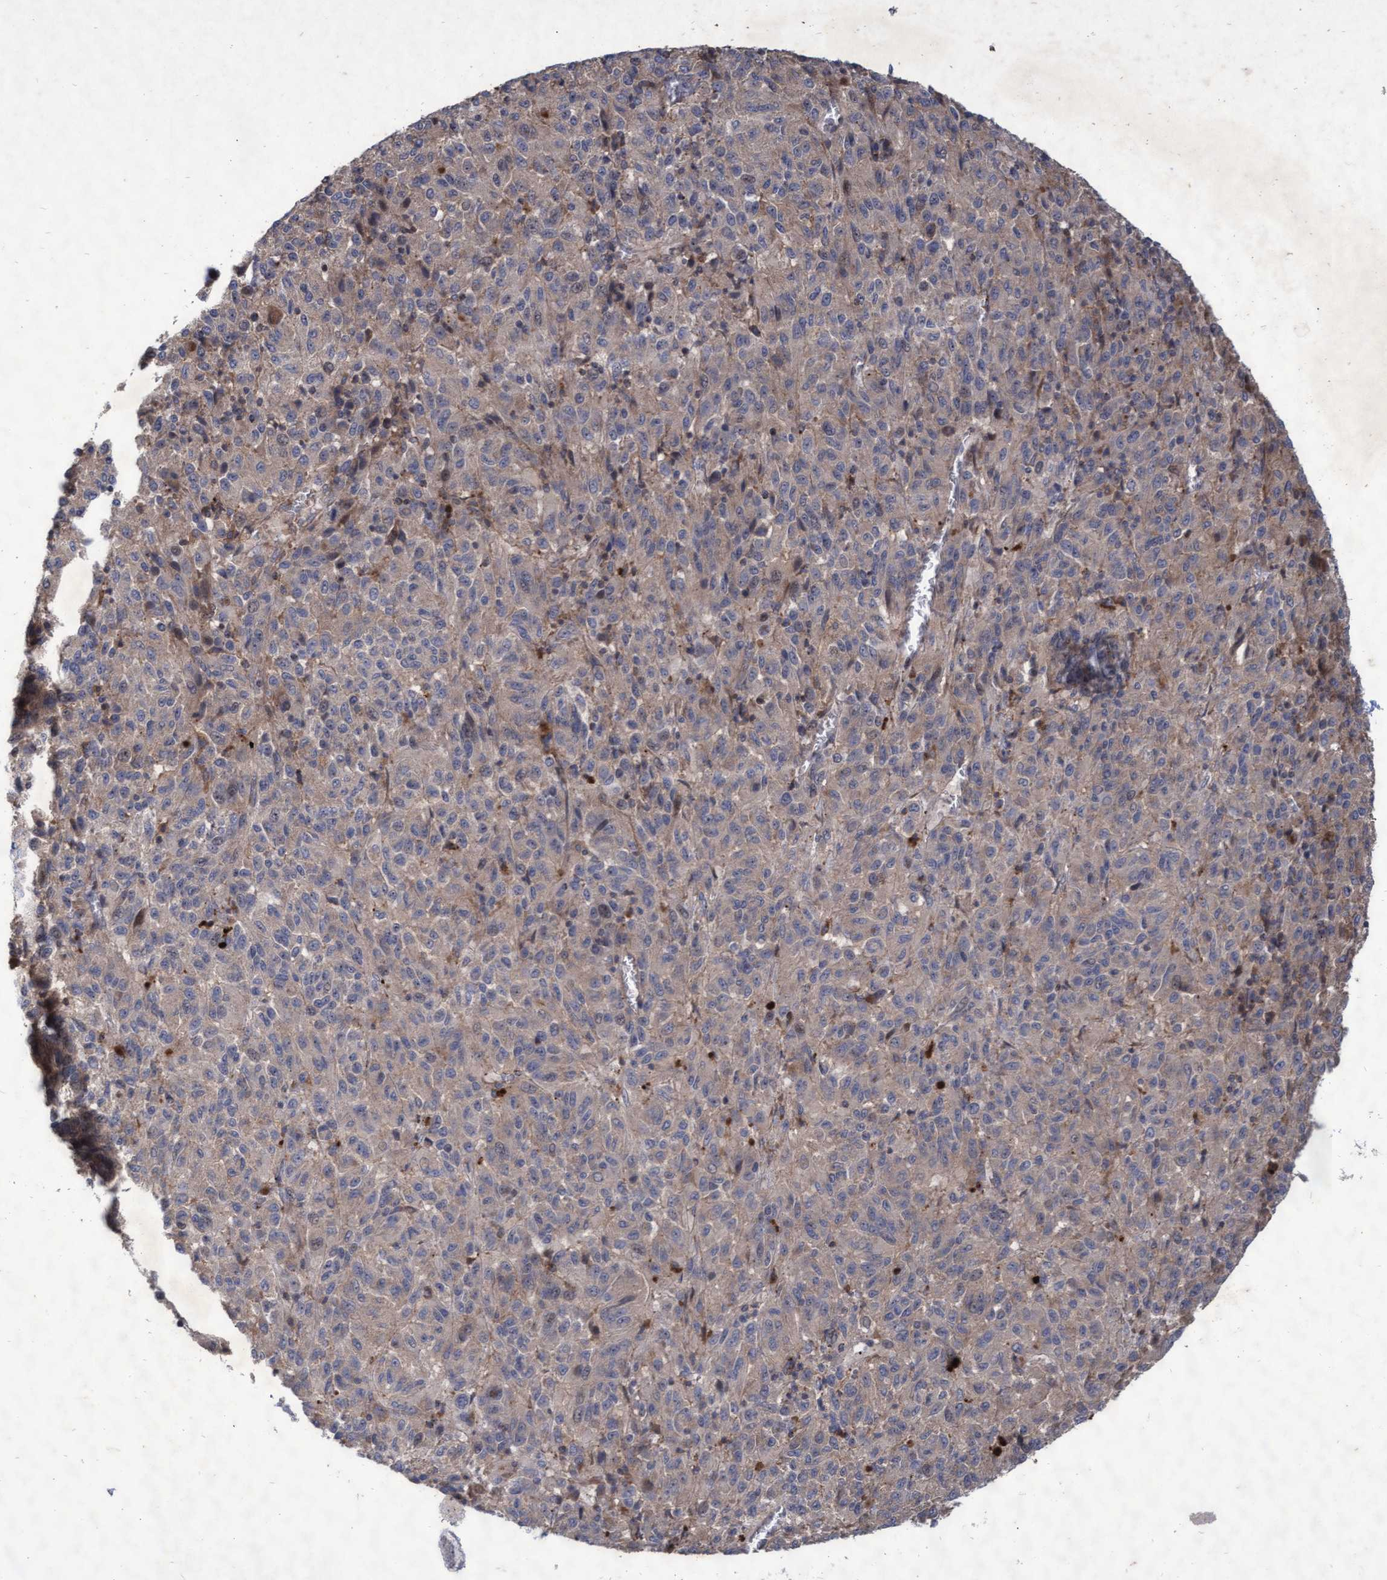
{"staining": {"intensity": "weak", "quantity": "25%-75%", "location": "cytoplasmic/membranous"}, "tissue": "melanoma", "cell_type": "Tumor cells", "image_type": "cancer", "snomed": [{"axis": "morphology", "description": "Malignant melanoma, Metastatic site"}, {"axis": "topography", "description": "Lung"}], "caption": "Immunohistochemistry staining of melanoma, which displays low levels of weak cytoplasmic/membranous expression in approximately 25%-75% of tumor cells indicating weak cytoplasmic/membranous protein staining. The staining was performed using DAB (brown) for protein detection and nuclei were counterstained in hematoxylin (blue).", "gene": "ABCF2", "patient": {"sex": "male", "age": 64}}